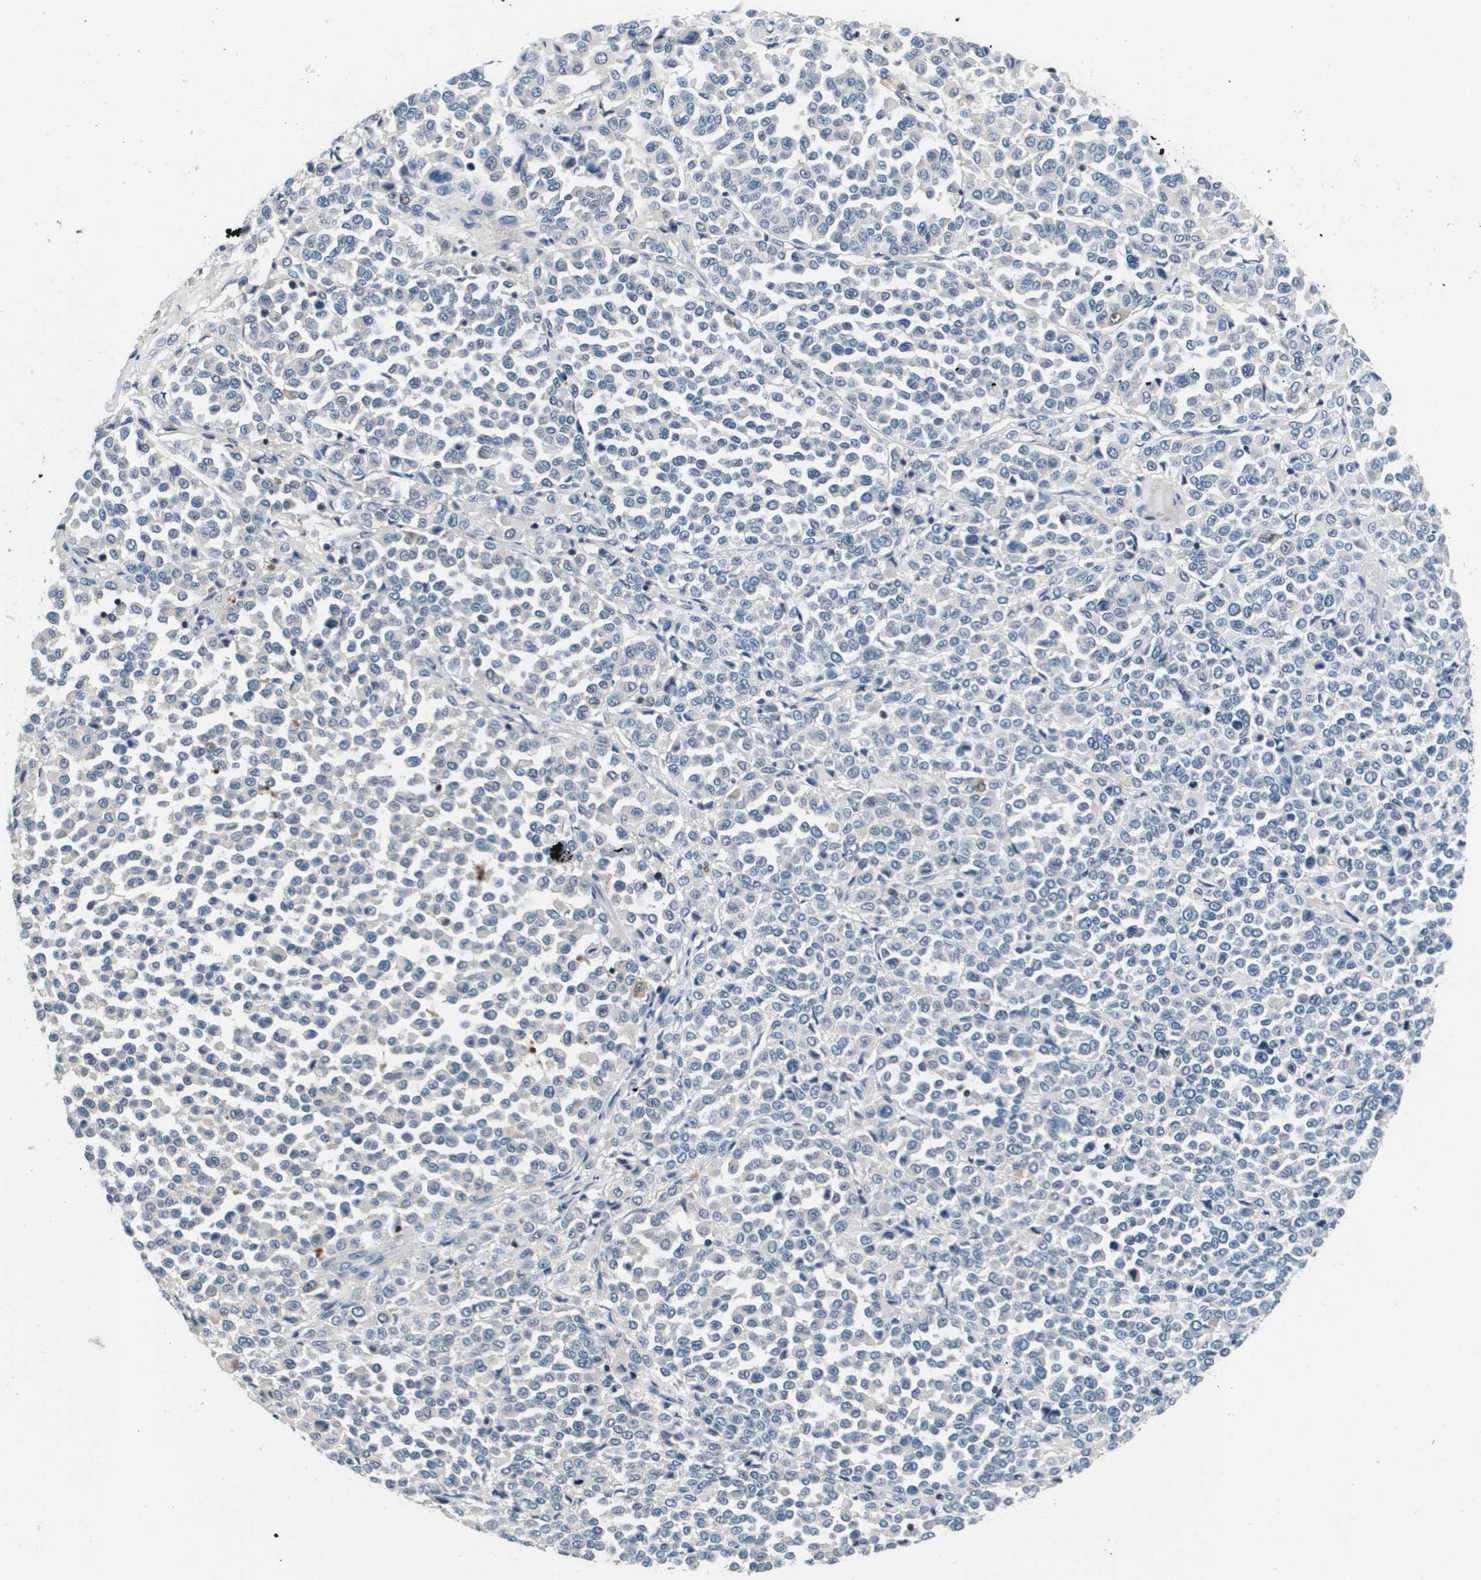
{"staining": {"intensity": "negative", "quantity": "none", "location": "none"}, "tissue": "melanoma", "cell_type": "Tumor cells", "image_type": "cancer", "snomed": [{"axis": "morphology", "description": "Malignant melanoma, Metastatic site"}, {"axis": "topography", "description": "Pancreas"}], "caption": "DAB immunohistochemical staining of malignant melanoma (metastatic site) exhibits no significant positivity in tumor cells.", "gene": "KCNQ5", "patient": {"sex": "female", "age": 30}}